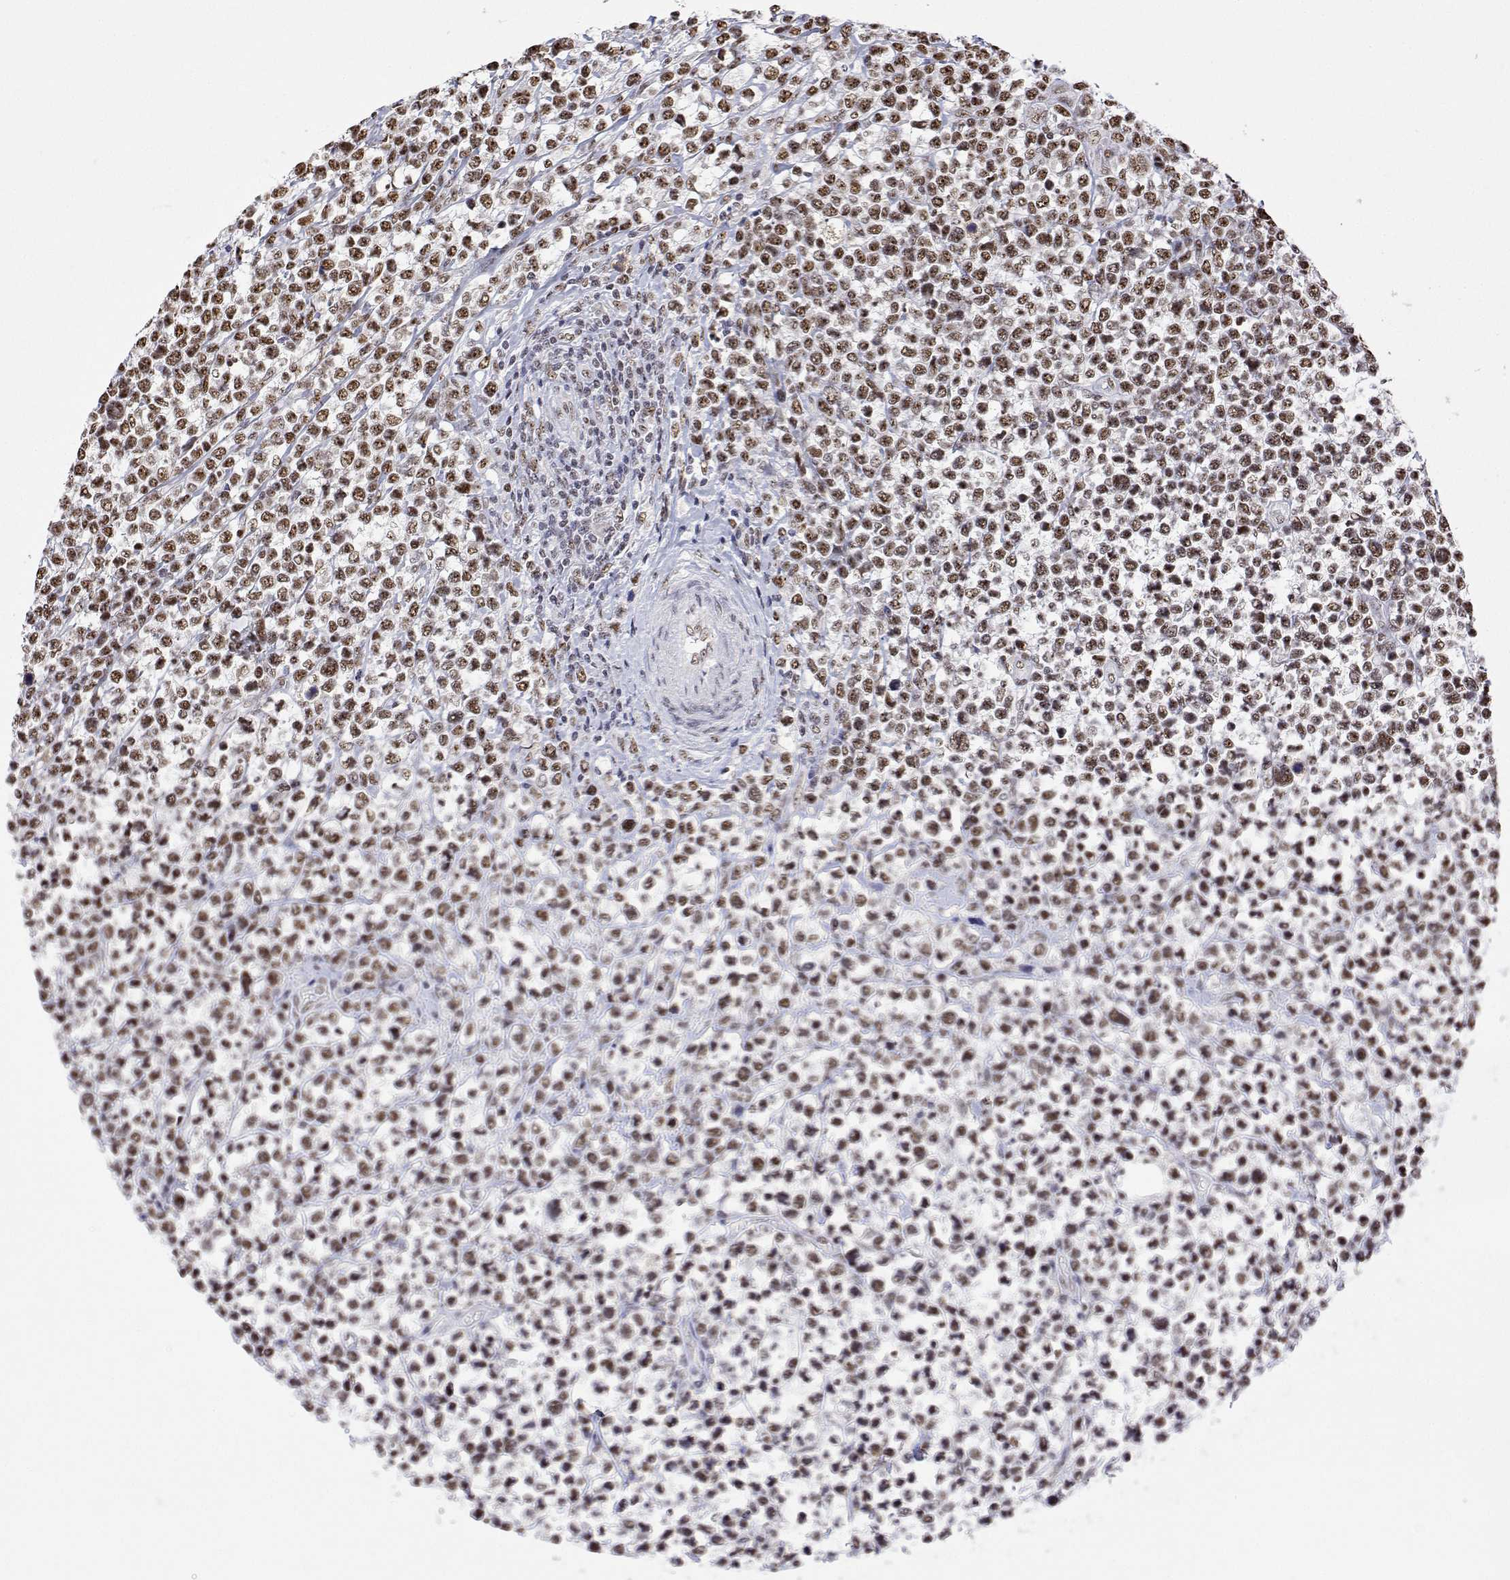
{"staining": {"intensity": "moderate", "quantity": ">75%", "location": "nuclear"}, "tissue": "lymphoma", "cell_type": "Tumor cells", "image_type": "cancer", "snomed": [{"axis": "morphology", "description": "Malignant lymphoma, non-Hodgkin's type, High grade"}, {"axis": "topography", "description": "Soft tissue"}], "caption": "Lymphoma stained with IHC shows moderate nuclear positivity in about >75% of tumor cells. The protein is shown in brown color, while the nuclei are stained blue.", "gene": "ADAR", "patient": {"sex": "female", "age": 56}}